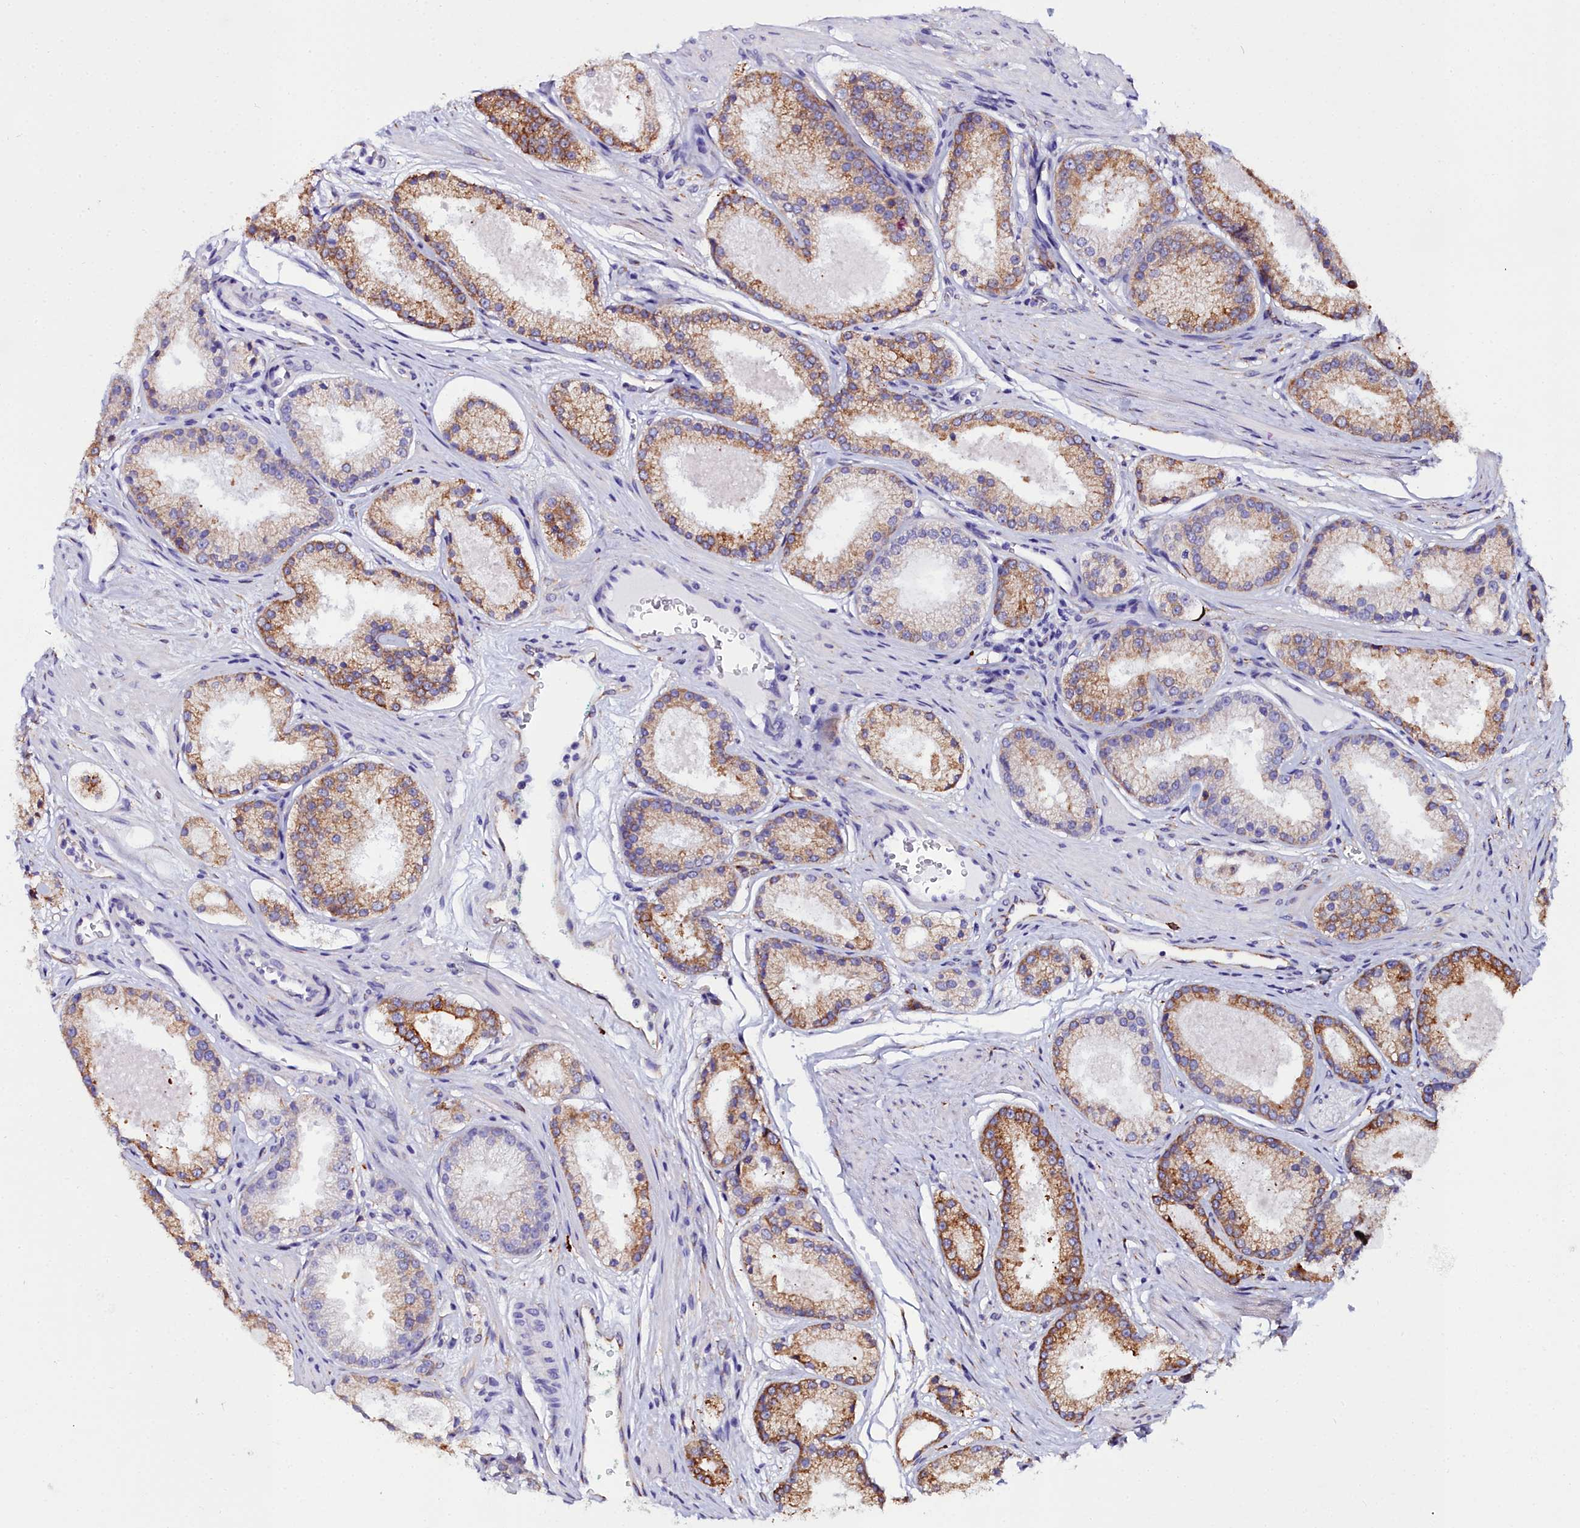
{"staining": {"intensity": "moderate", "quantity": "25%-75%", "location": "cytoplasmic/membranous"}, "tissue": "prostate cancer", "cell_type": "Tumor cells", "image_type": "cancer", "snomed": [{"axis": "morphology", "description": "Adenocarcinoma, Low grade"}, {"axis": "topography", "description": "Prostate"}], "caption": "Human prostate low-grade adenocarcinoma stained for a protein (brown) displays moderate cytoplasmic/membranous positive expression in approximately 25%-75% of tumor cells.", "gene": "TXNDC5", "patient": {"sex": "male", "age": 59}}